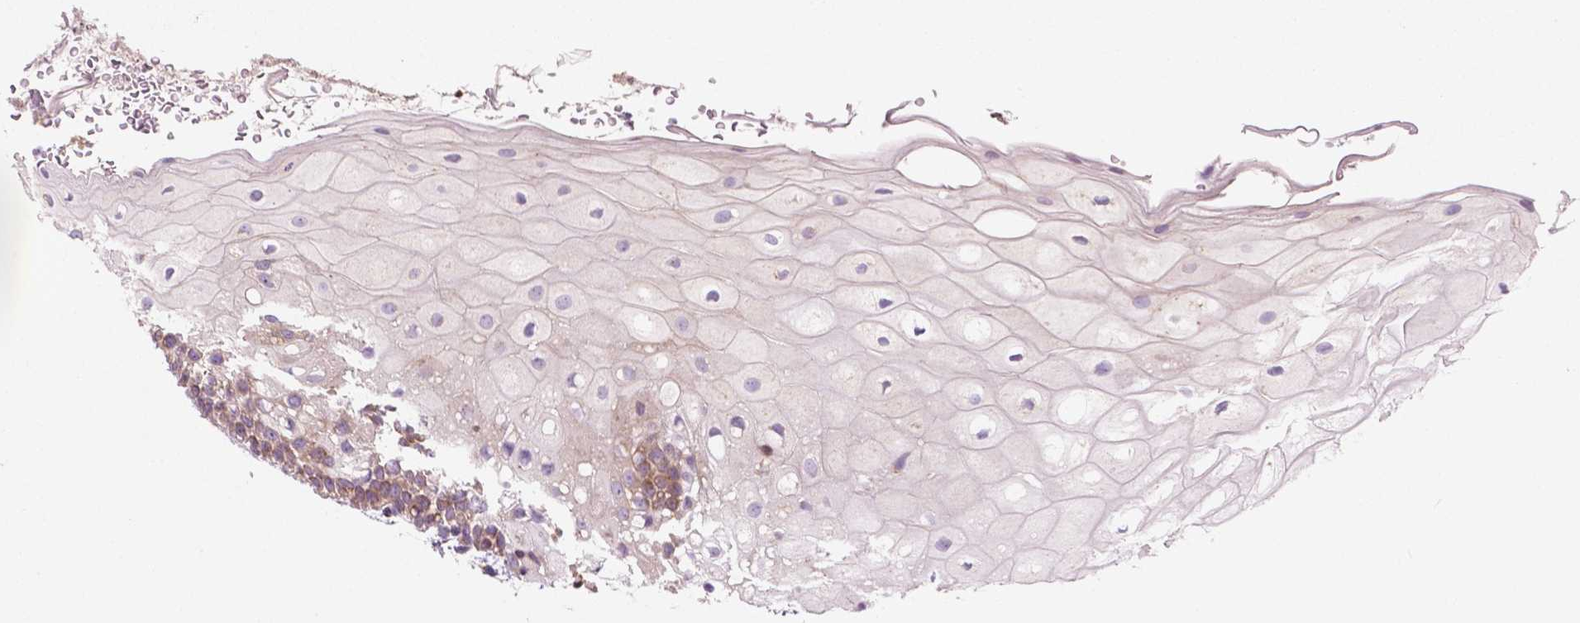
{"staining": {"intensity": "weak", "quantity": "<25%", "location": "cytoplasmic/membranous"}, "tissue": "oral mucosa", "cell_type": "Squamous epithelial cells", "image_type": "normal", "snomed": [{"axis": "morphology", "description": "Normal tissue, NOS"}, {"axis": "morphology", "description": "Squamous cell carcinoma, NOS"}, {"axis": "topography", "description": "Oral tissue"}, {"axis": "topography", "description": "Head-Neck"}], "caption": "A histopathology image of oral mucosa stained for a protein reveals no brown staining in squamous epithelial cells. (Stains: DAB immunohistochemistry with hematoxylin counter stain, Microscopy: brightfield microscopy at high magnification).", "gene": "SURF4", "patient": {"sex": "male", "age": 69}}